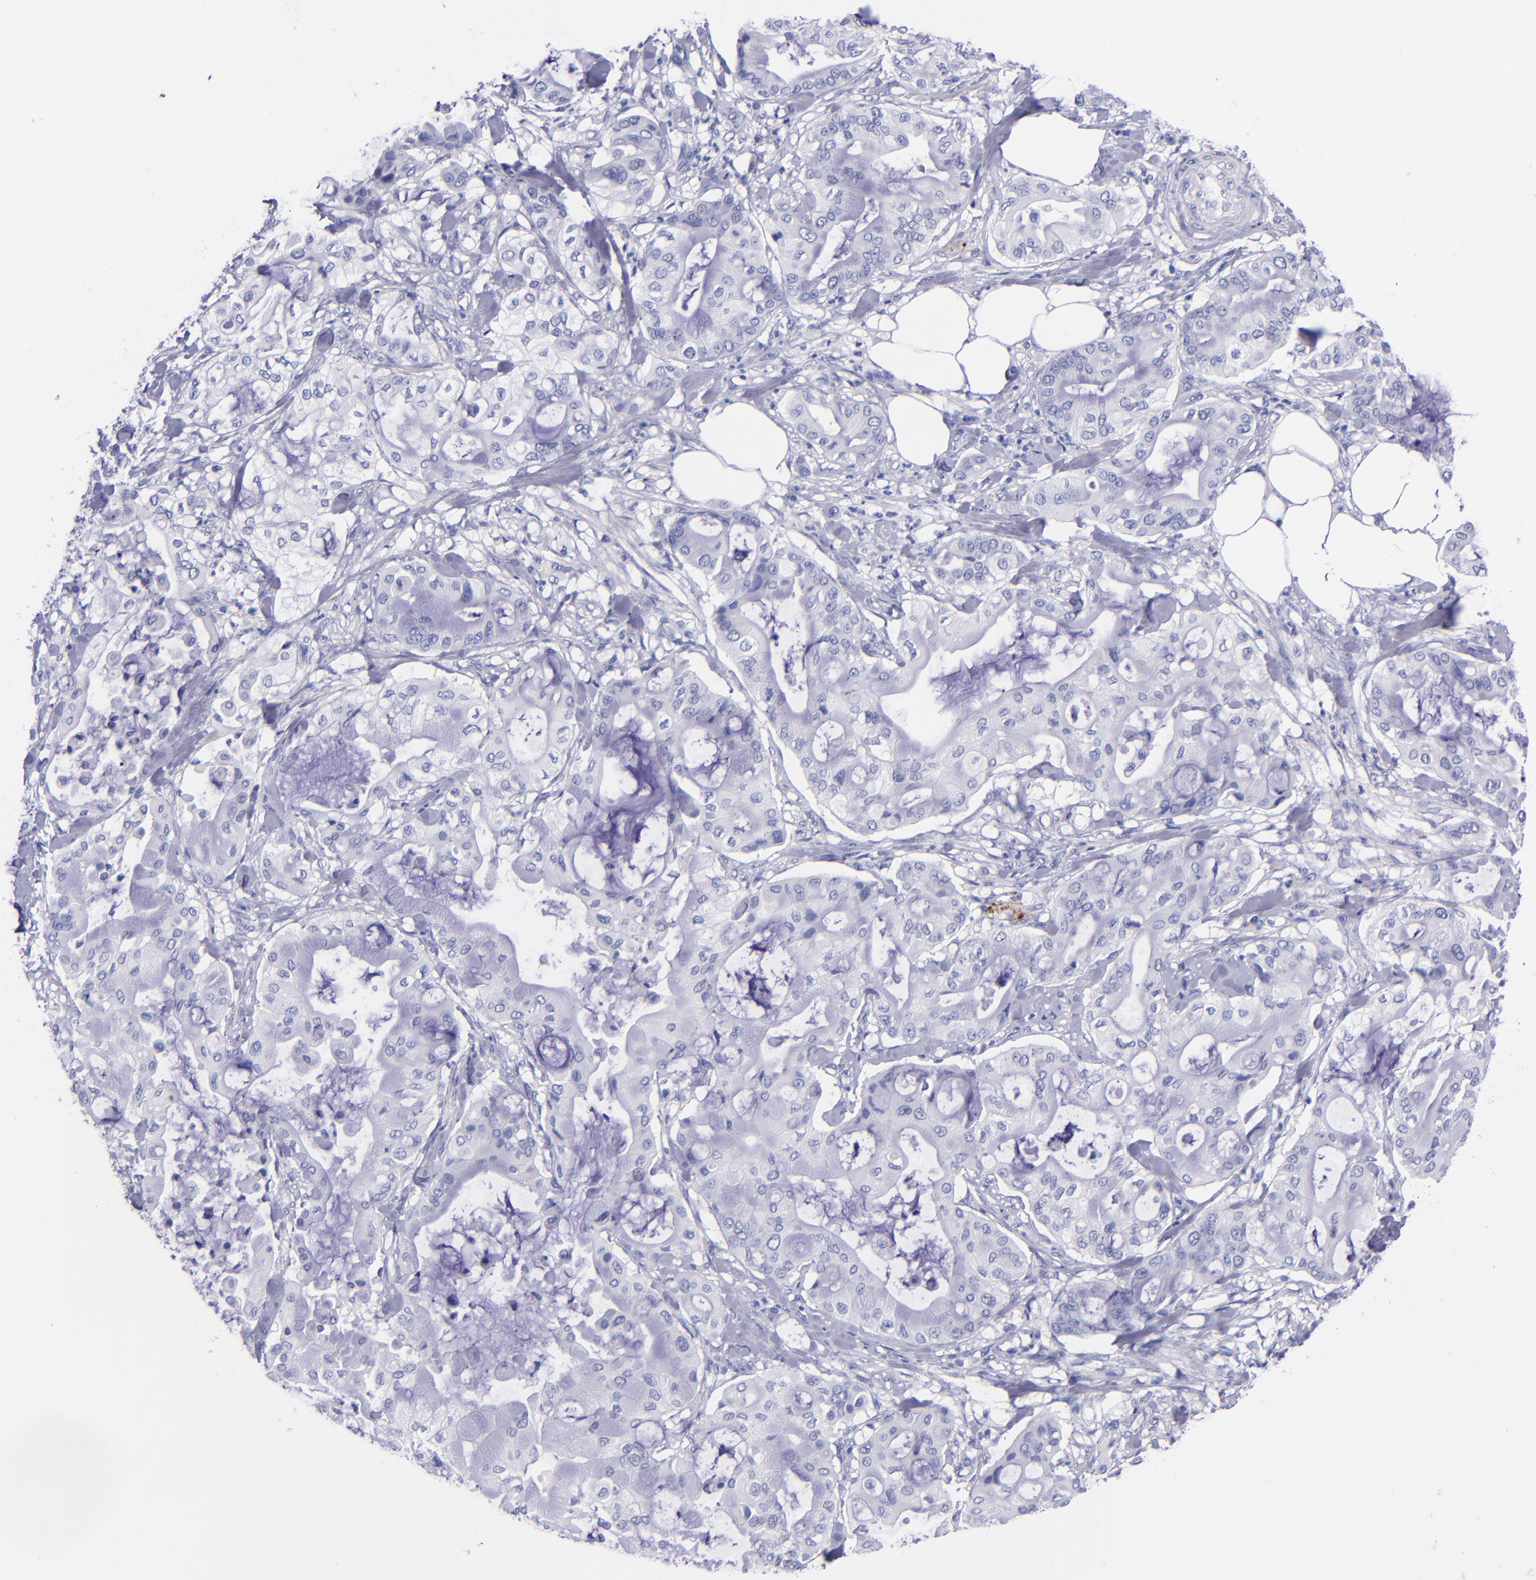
{"staining": {"intensity": "negative", "quantity": "none", "location": "none"}, "tissue": "pancreatic cancer", "cell_type": "Tumor cells", "image_type": "cancer", "snomed": [{"axis": "morphology", "description": "Adenocarcinoma, NOS"}, {"axis": "morphology", "description": "Adenocarcinoma, metastatic, NOS"}, {"axis": "topography", "description": "Lymph node"}, {"axis": "topography", "description": "Pancreas"}, {"axis": "topography", "description": "Duodenum"}], "caption": "DAB (3,3'-diaminobenzidine) immunohistochemical staining of pancreatic metastatic adenocarcinoma shows no significant expression in tumor cells.", "gene": "SV2A", "patient": {"sex": "female", "age": 64}}